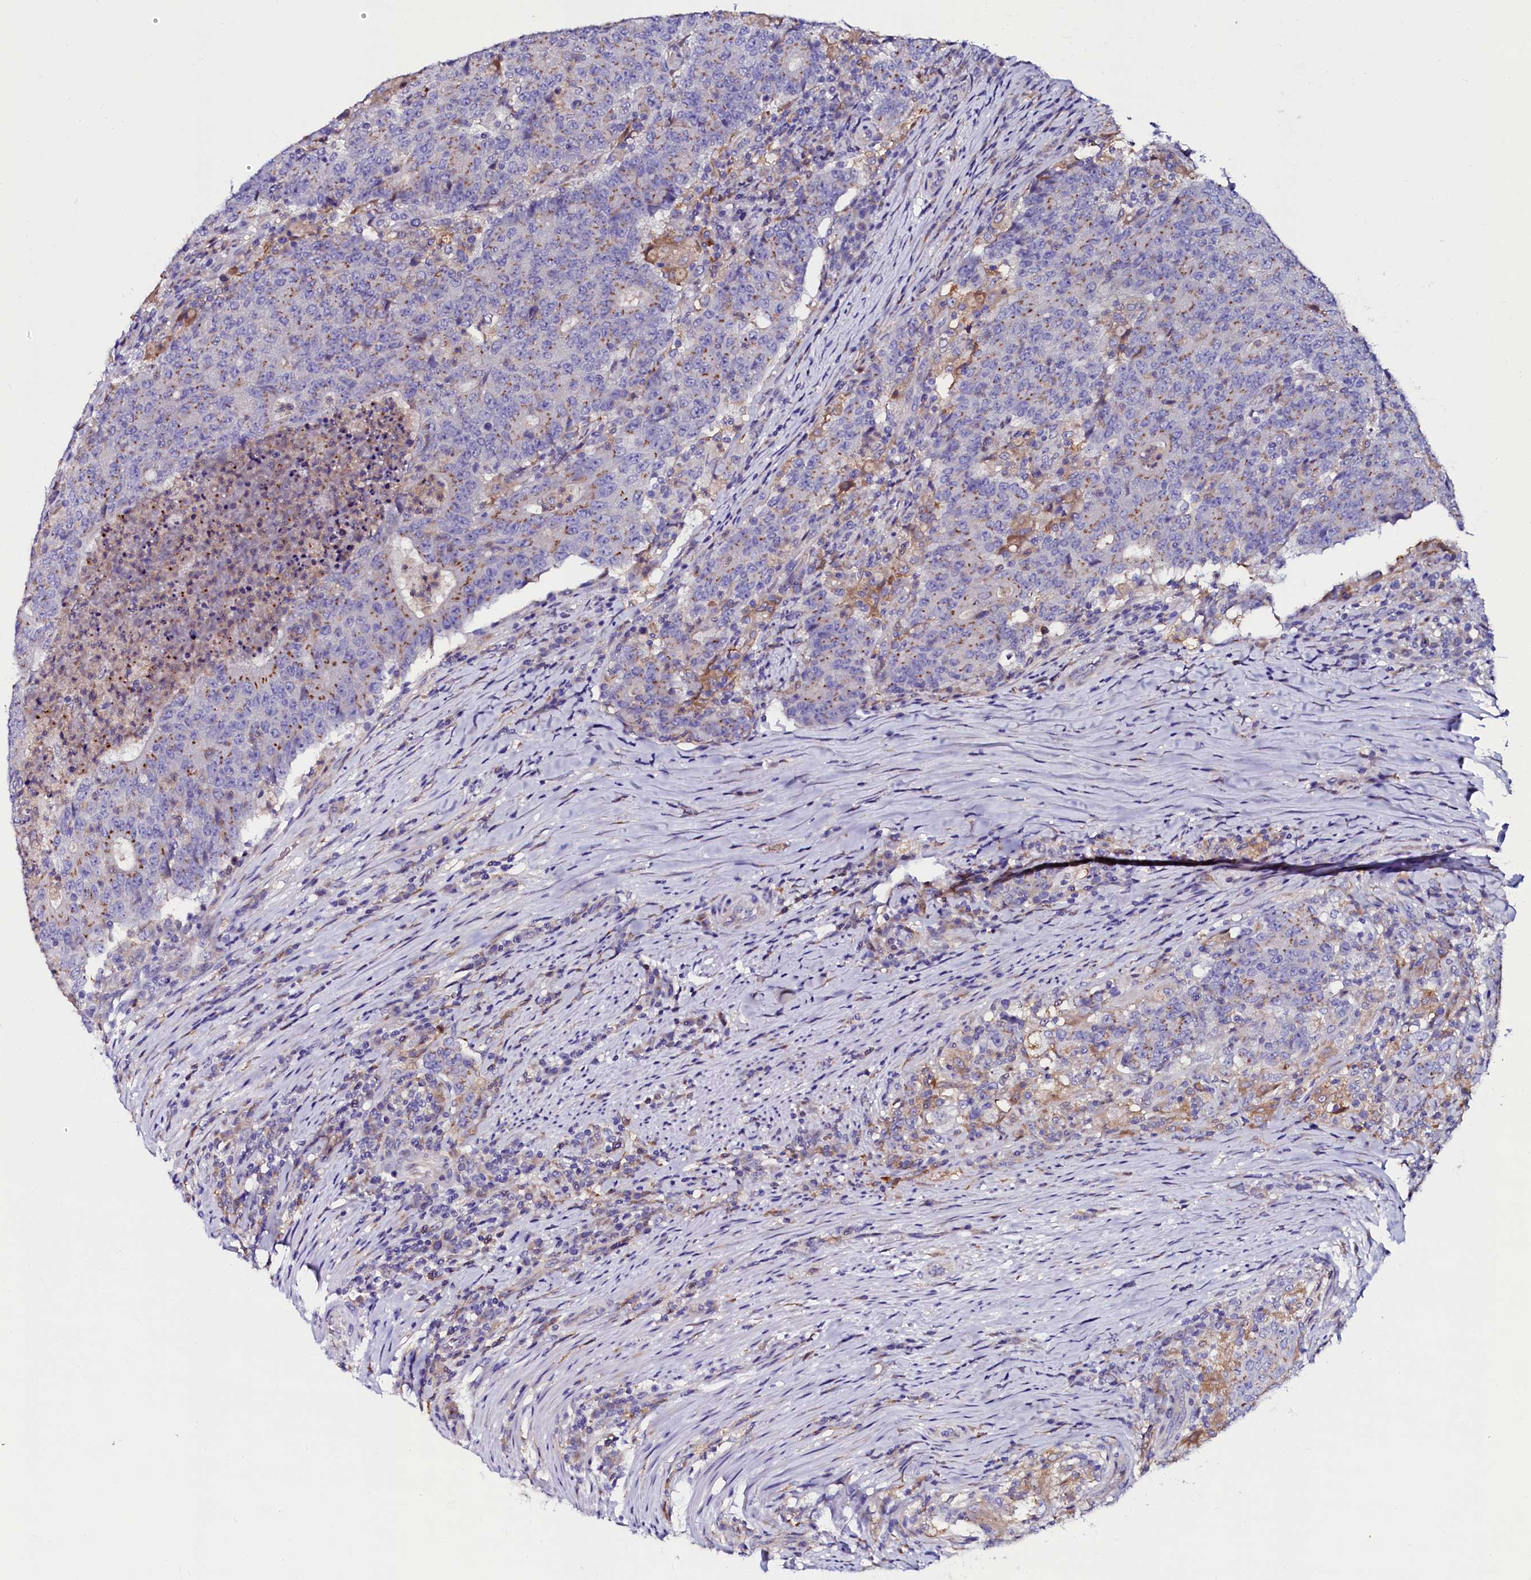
{"staining": {"intensity": "moderate", "quantity": "25%-75%", "location": "cytoplasmic/membranous"}, "tissue": "colorectal cancer", "cell_type": "Tumor cells", "image_type": "cancer", "snomed": [{"axis": "morphology", "description": "Adenocarcinoma, NOS"}, {"axis": "topography", "description": "Colon"}], "caption": "The histopathology image exhibits staining of colorectal cancer (adenocarcinoma), revealing moderate cytoplasmic/membranous protein staining (brown color) within tumor cells.", "gene": "OTOL1", "patient": {"sex": "female", "age": 75}}